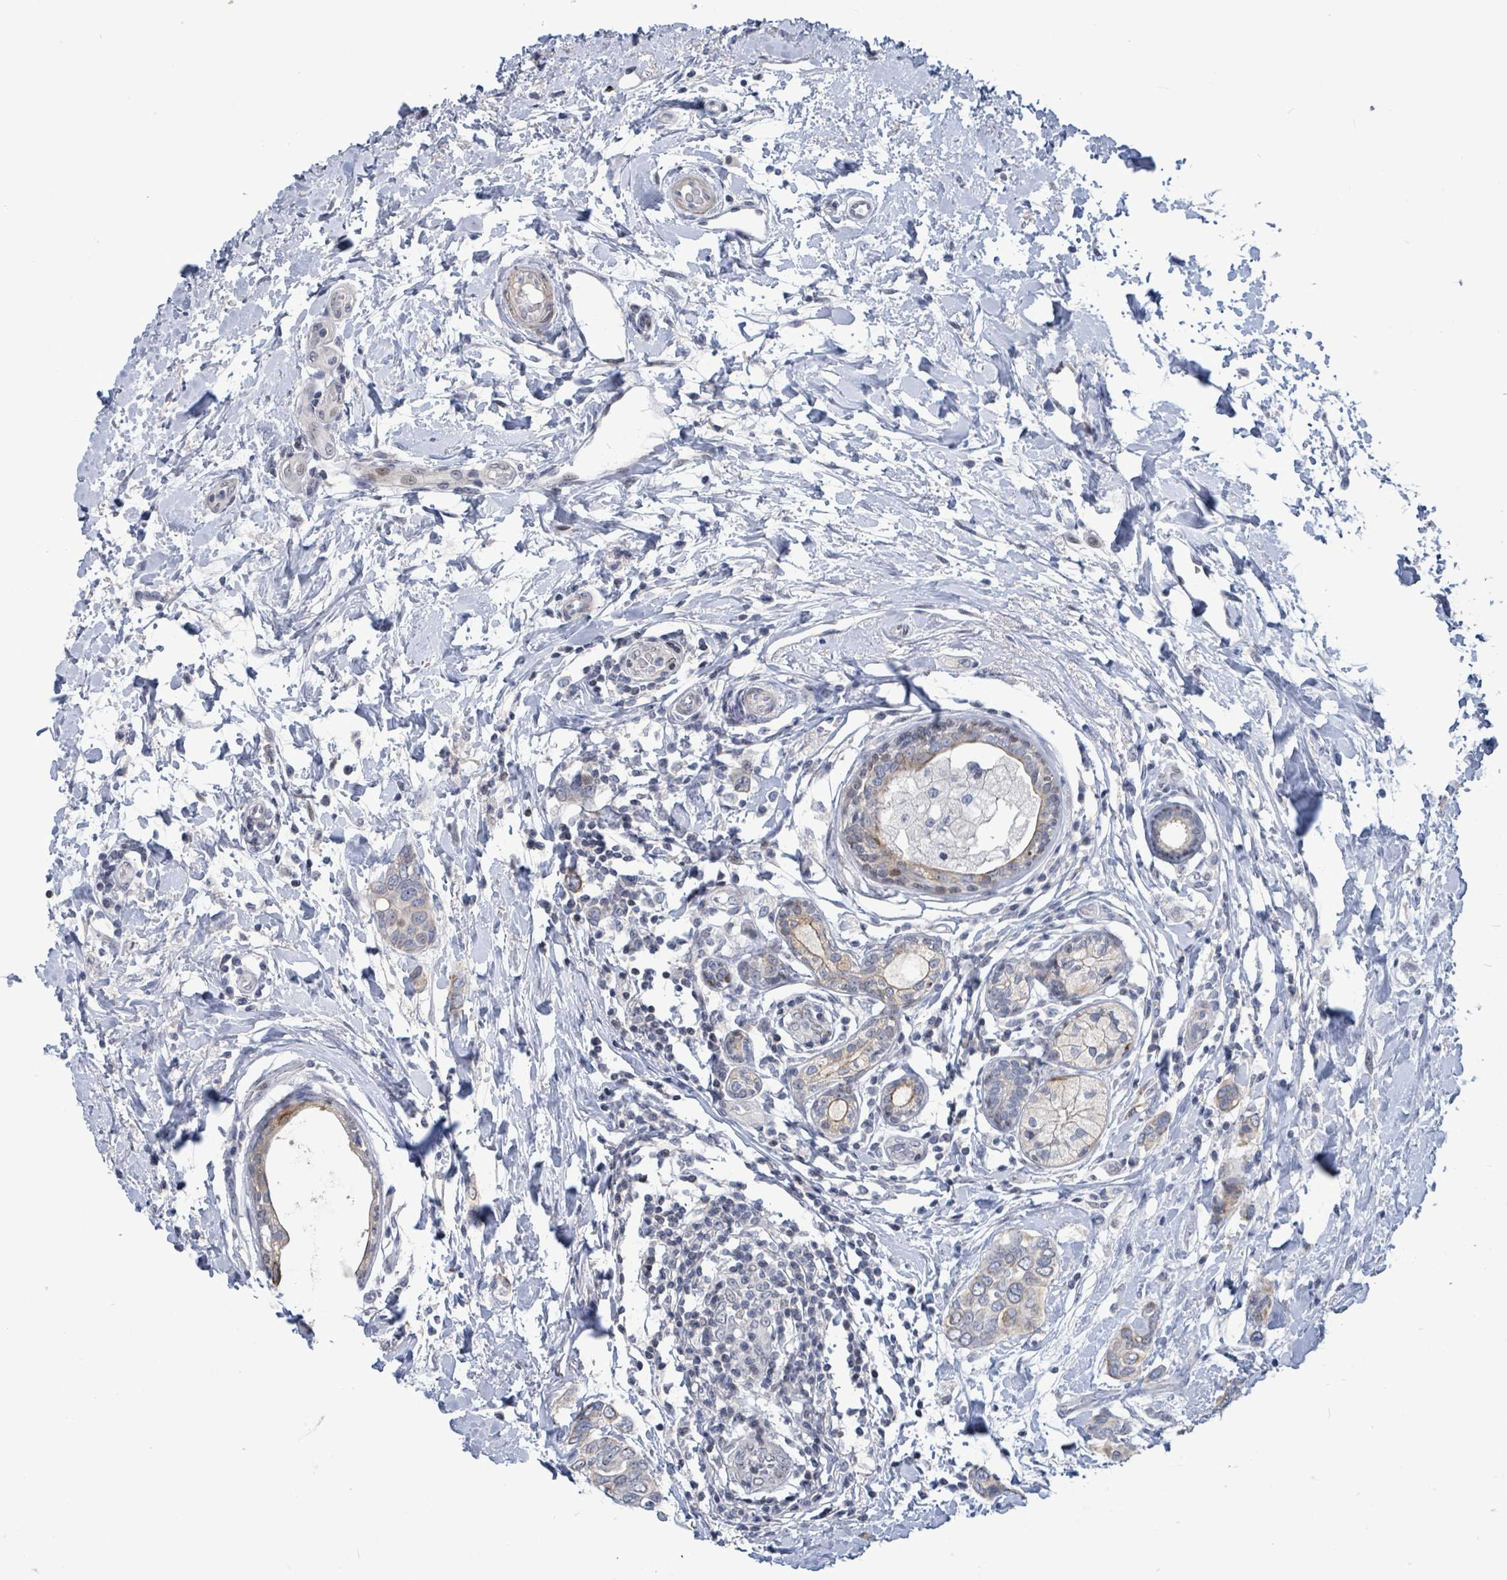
{"staining": {"intensity": "weak", "quantity": "<25%", "location": "cytoplasmic/membranous"}, "tissue": "breast cancer", "cell_type": "Tumor cells", "image_type": "cancer", "snomed": [{"axis": "morphology", "description": "Lobular carcinoma"}, {"axis": "topography", "description": "Breast"}], "caption": "Human breast cancer (lobular carcinoma) stained for a protein using IHC shows no staining in tumor cells.", "gene": "NTN3", "patient": {"sex": "female", "age": 51}}